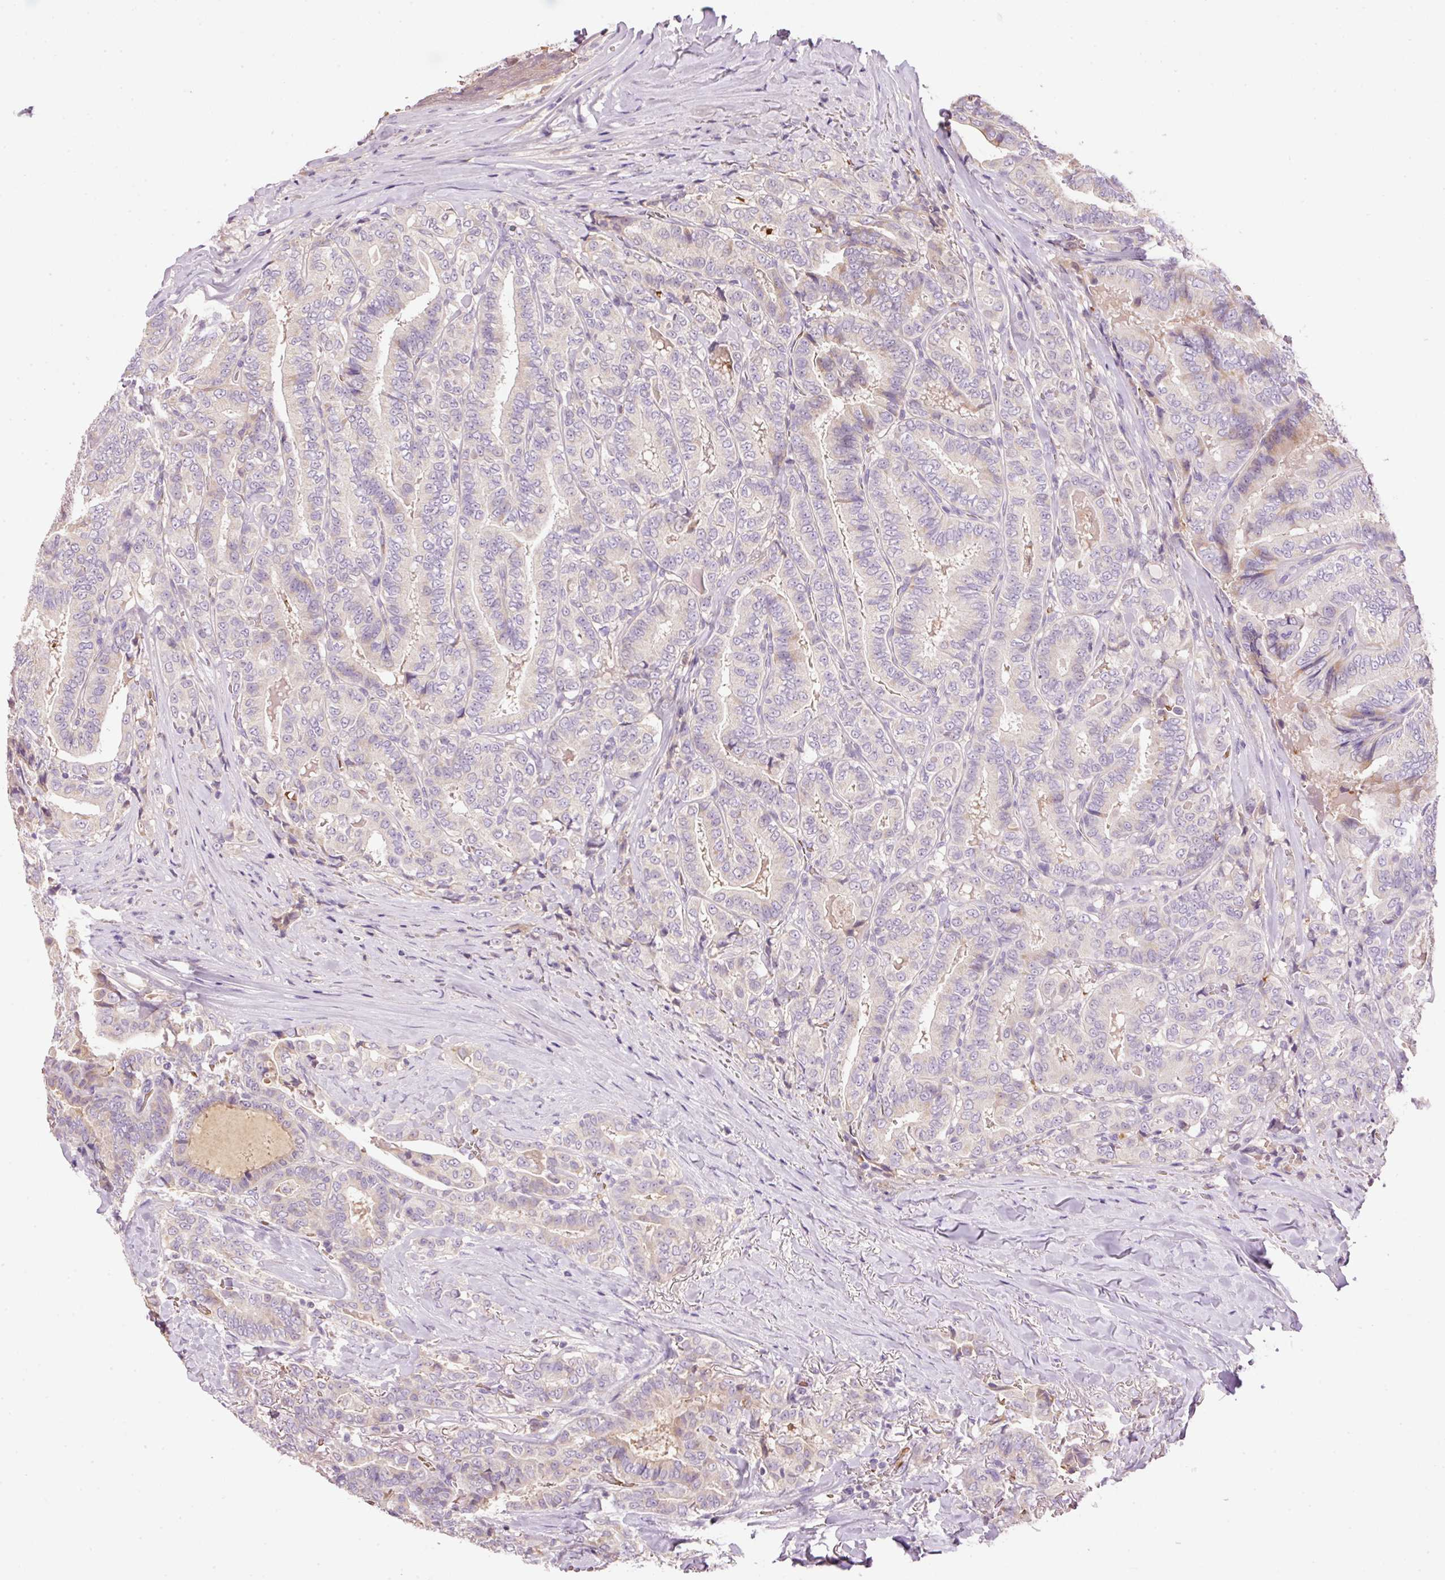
{"staining": {"intensity": "negative", "quantity": "none", "location": "none"}, "tissue": "thyroid cancer", "cell_type": "Tumor cells", "image_type": "cancer", "snomed": [{"axis": "morphology", "description": "Papillary adenocarcinoma, NOS"}, {"axis": "topography", "description": "Thyroid gland"}], "caption": "This image is of thyroid cancer (papillary adenocarcinoma) stained with IHC to label a protein in brown with the nuclei are counter-stained blue. There is no positivity in tumor cells. (Stains: DAB IHC with hematoxylin counter stain, Microscopy: brightfield microscopy at high magnification).", "gene": "CMTM8", "patient": {"sex": "male", "age": 61}}